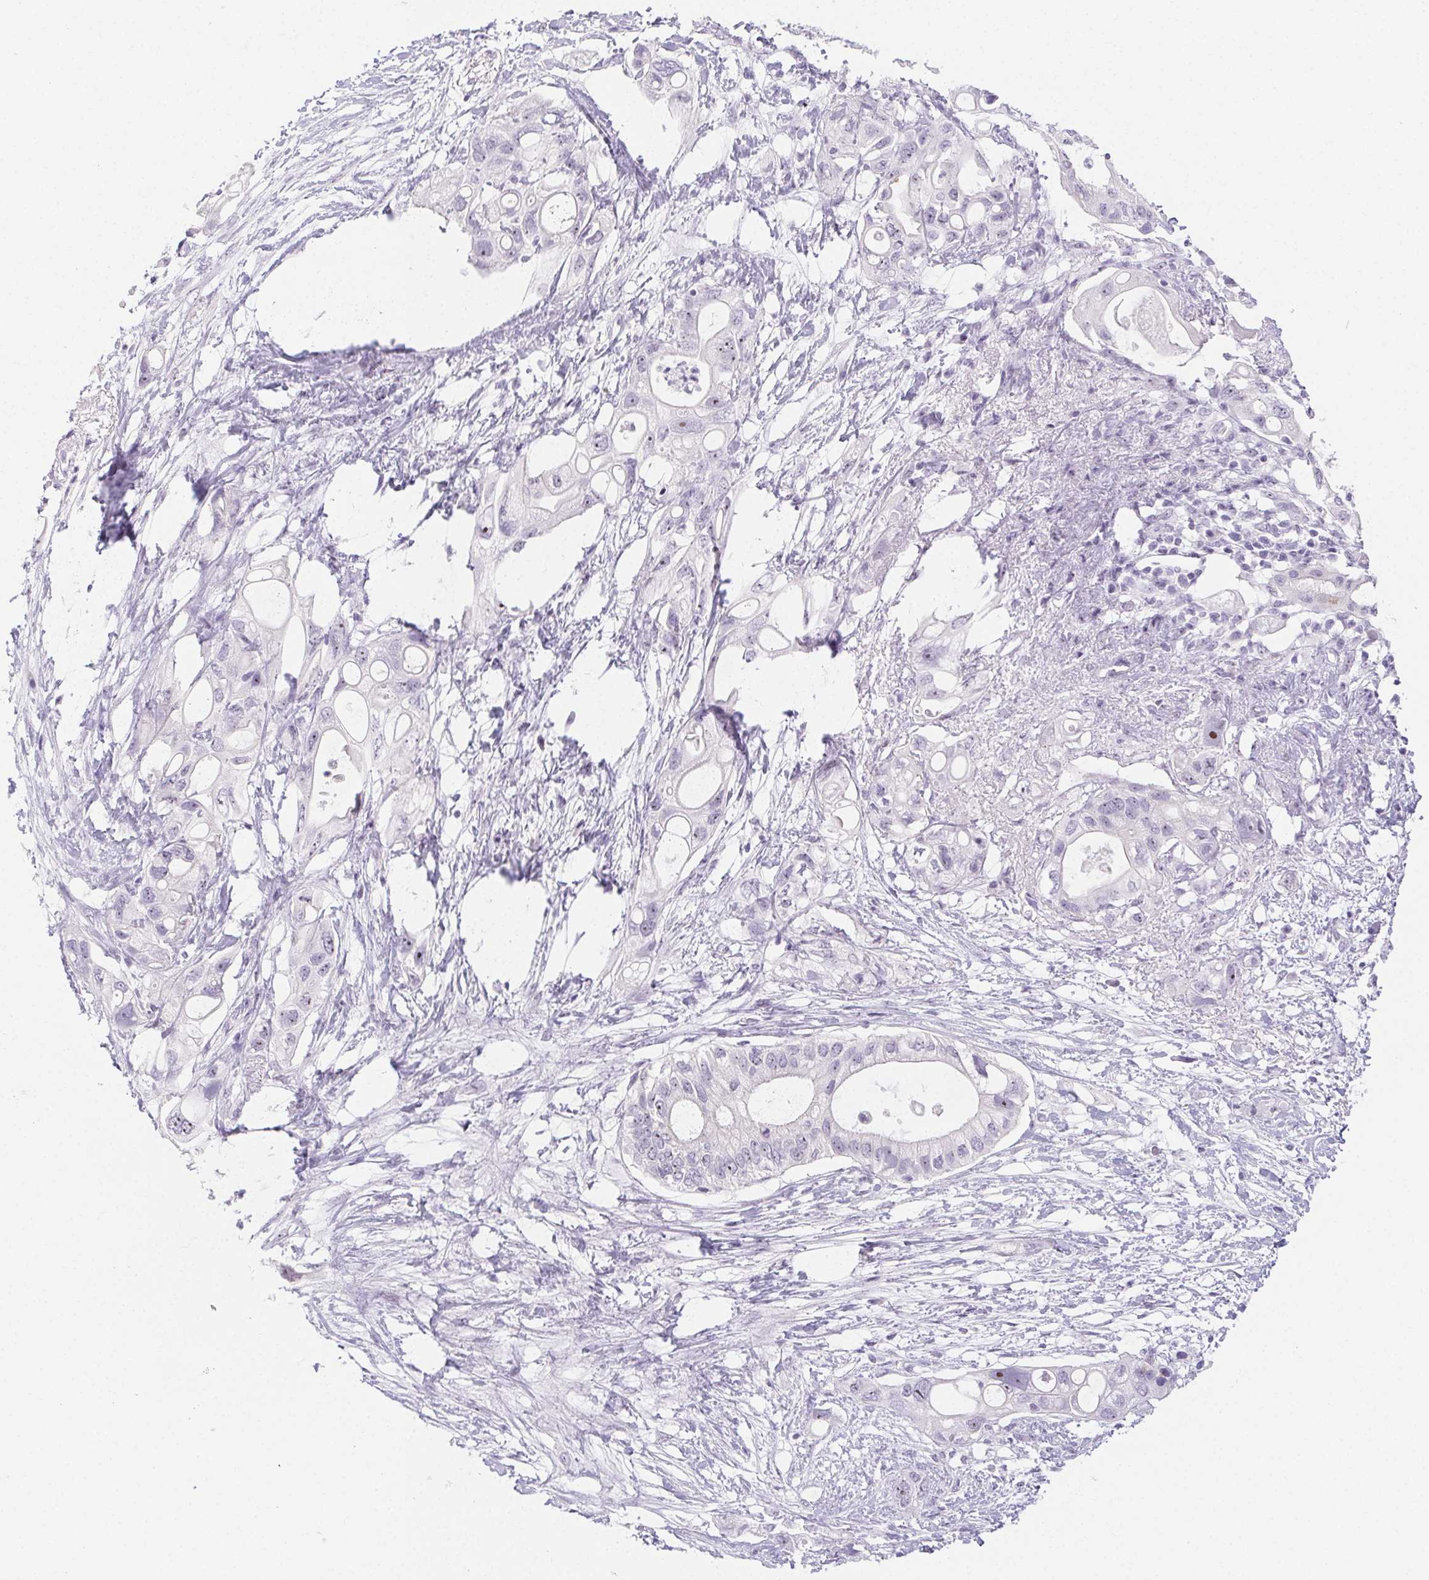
{"staining": {"intensity": "negative", "quantity": "none", "location": "none"}, "tissue": "pancreatic cancer", "cell_type": "Tumor cells", "image_type": "cancer", "snomed": [{"axis": "morphology", "description": "Adenocarcinoma, NOS"}, {"axis": "topography", "description": "Pancreas"}], "caption": "Tumor cells are negative for brown protein staining in adenocarcinoma (pancreatic). The staining is performed using DAB brown chromogen with nuclei counter-stained in using hematoxylin.", "gene": "ST8SIA3", "patient": {"sex": "female", "age": 72}}